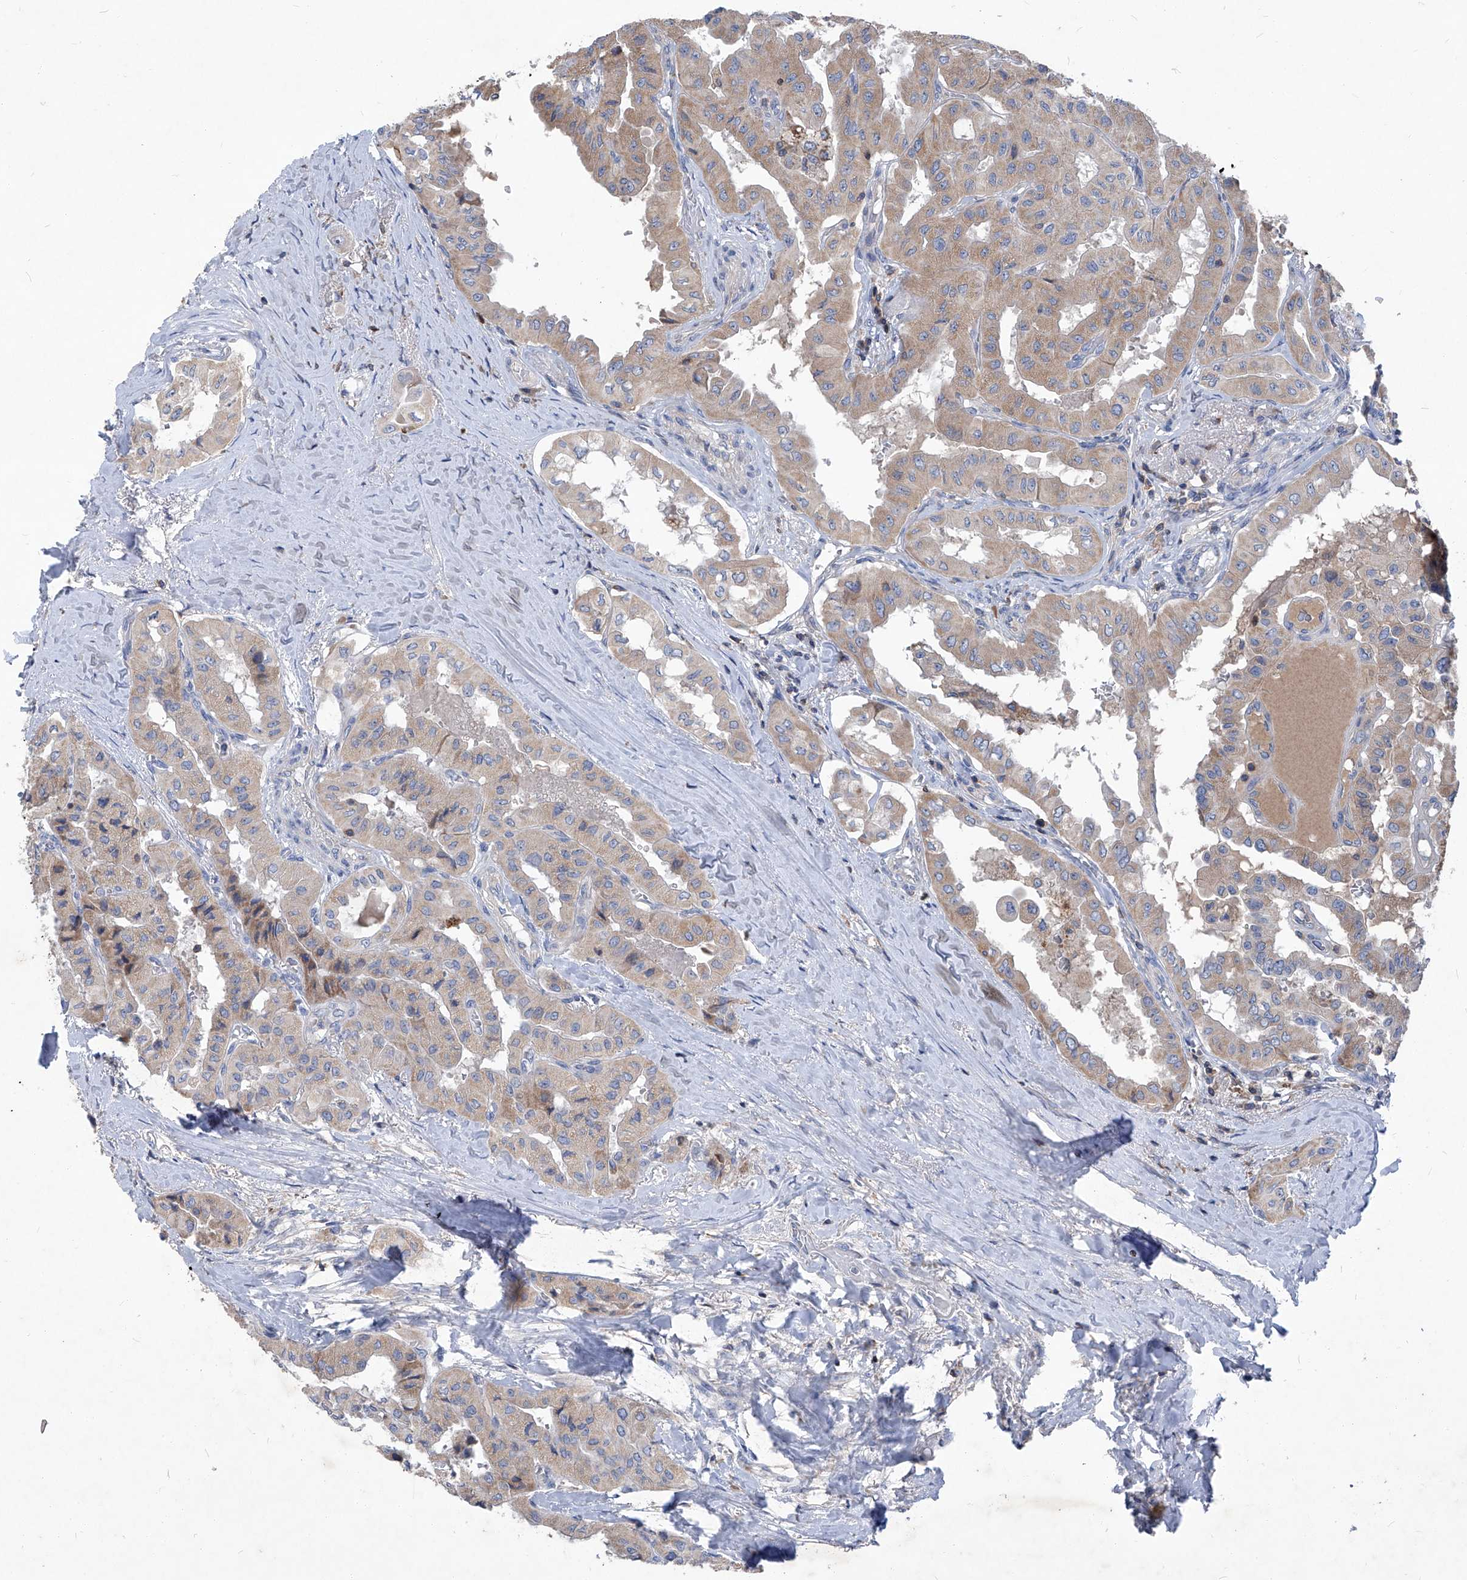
{"staining": {"intensity": "weak", "quantity": ">75%", "location": "cytoplasmic/membranous"}, "tissue": "thyroid cancer", "cell_type": "Tumor cells", "image_type": "cancer", "snomed": [{"axis": "morphology", "description": "Papillary adenocarcinoma, NOS"}, {"axis": "topography", "description": "Thyroid gland"}], "caption": "Immunohistochemistry (IHC) (DAB (3,3'-diaminobenzidine)) staining of thyroid cancer (papillary adenocarcinoma) shows weak cytoplasmic/membranous protein positivity in approximately >75% of tumor cells.", "gene": "EPHA8", "patient": {"sex": "female", "age": 59}}